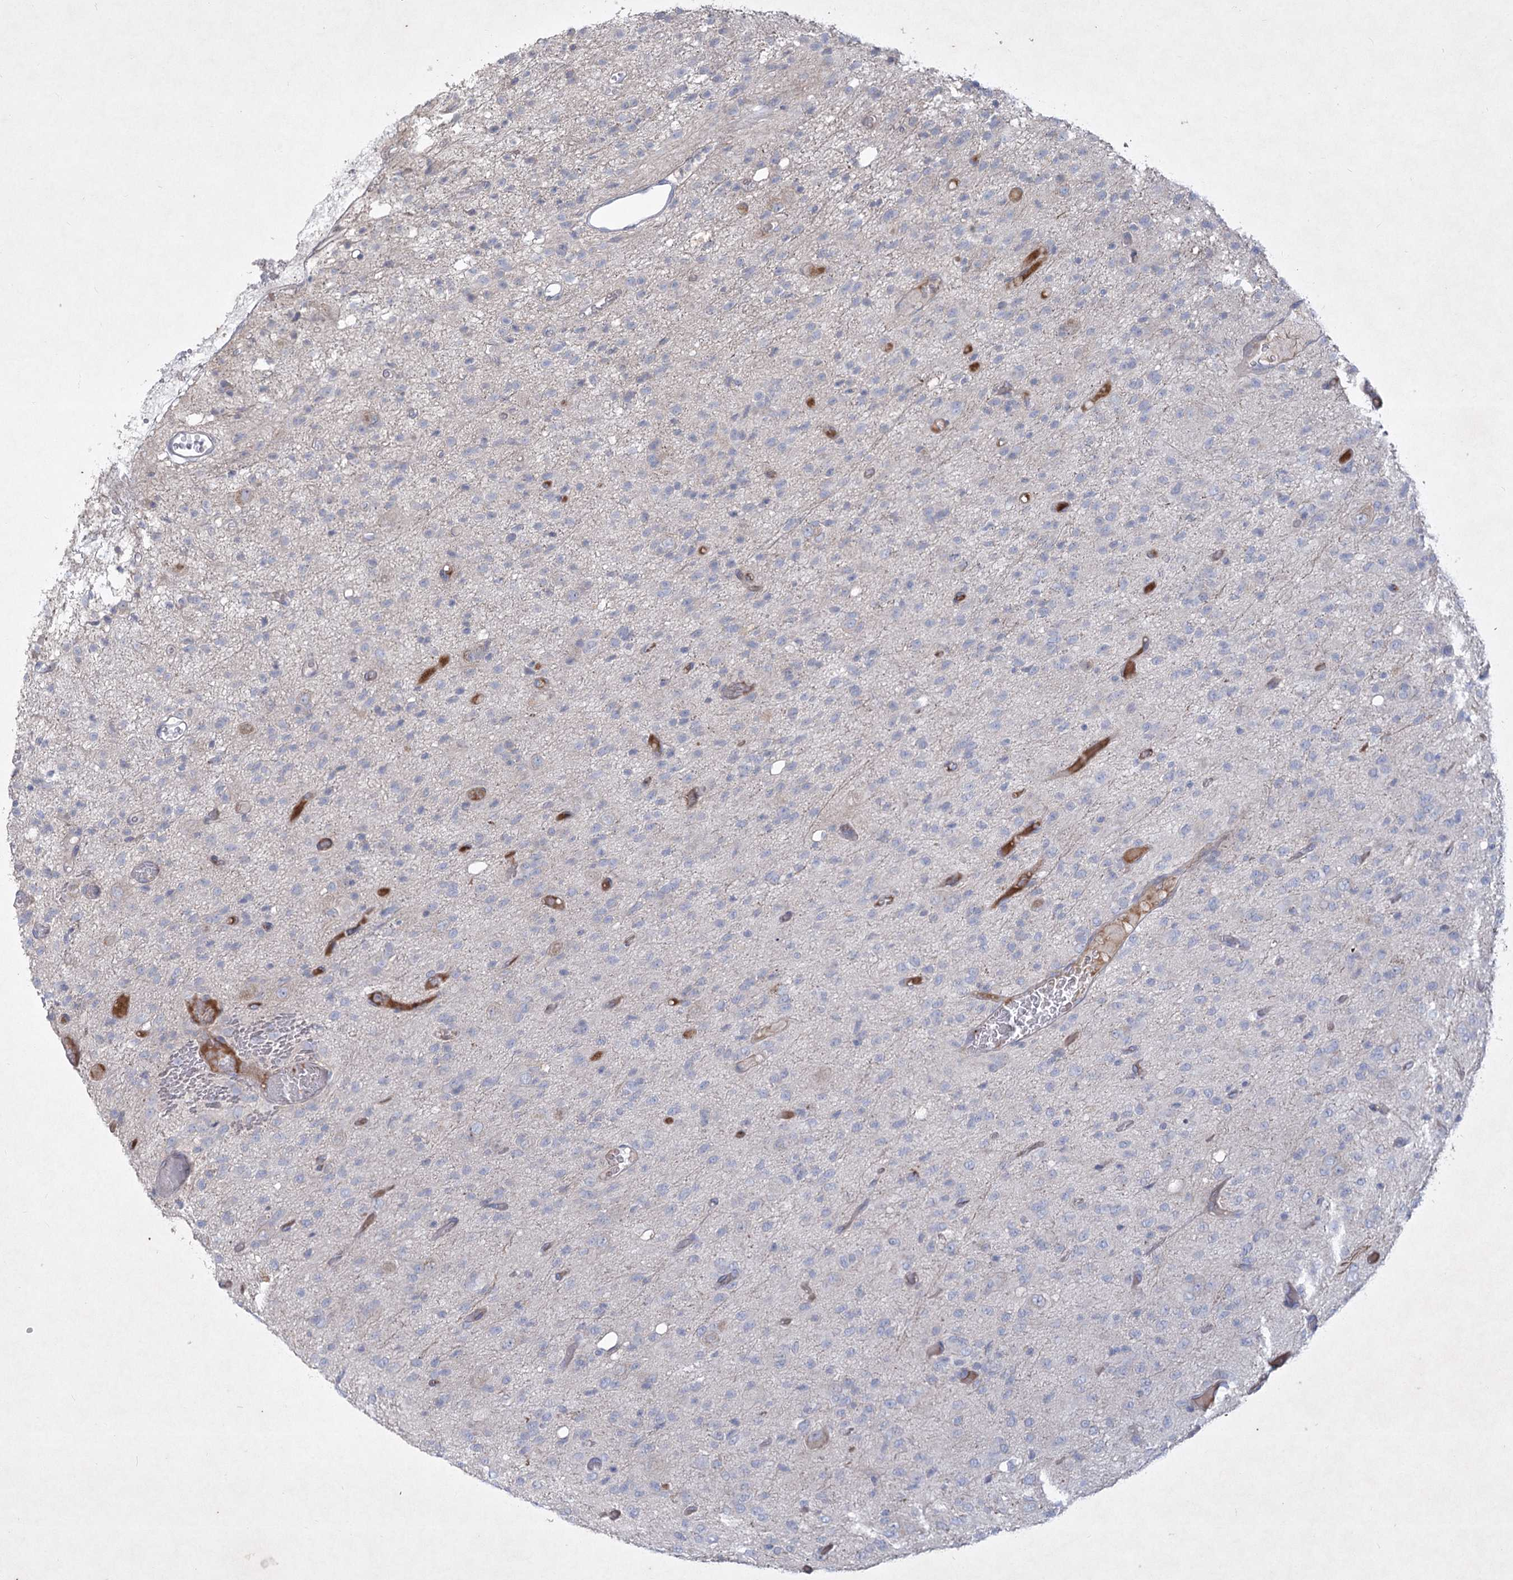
{"staining": {"intensity": "negative", "quantity": "none", "location": "none"}, "tissue": "glioma", "cell_type": "Tumor cells", "image_type": "cancer", "snomed": [{"axis": "morphology", "description": "Glioma, malignant, High grade"}, {"axis": "topography", "description": "Brain"}], "caption": "The image reveals no significant positivity in tumor cells of glioma.", "gene": "PLA2G12A", "patient": {"sex": "female", "age": 59}}